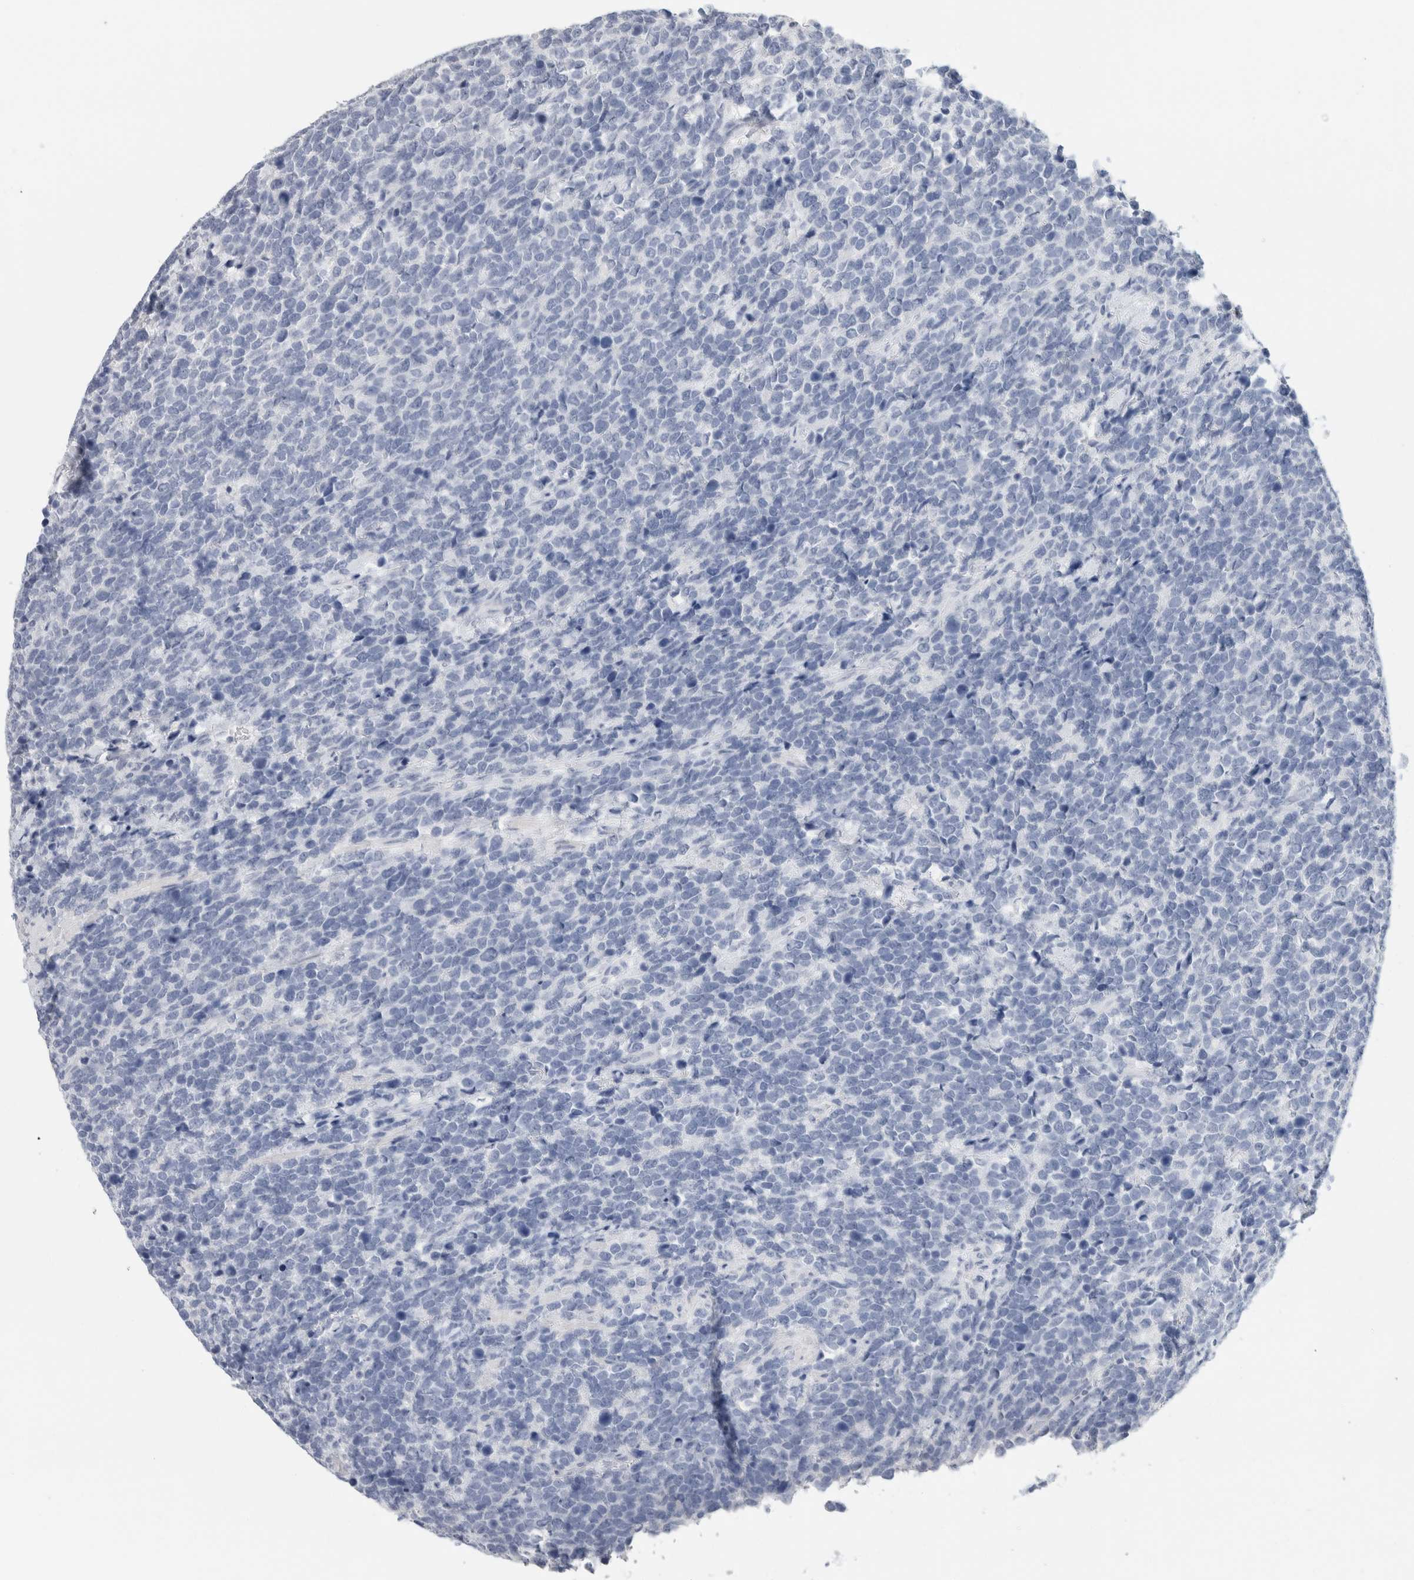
{"staining": {"intensity": "negative", "quantity": "none", "location": "none"}, "tissue": "urothelial cancer", "cell_type": "Tumor cells", "image_type": "cancer", "snomed": [{"axis": "morphology", "description": "Urothelial carcinoma, High grade"}, {"axis": "topography", "description": "Urinary bladder"}], "caption": "This is a histopathology image of immunohistochemistry staining of urothelial cancer, which shows no staining in tumor cells.", "gene": "BCAN", "patient": {"sex": "female", "age": 82}}